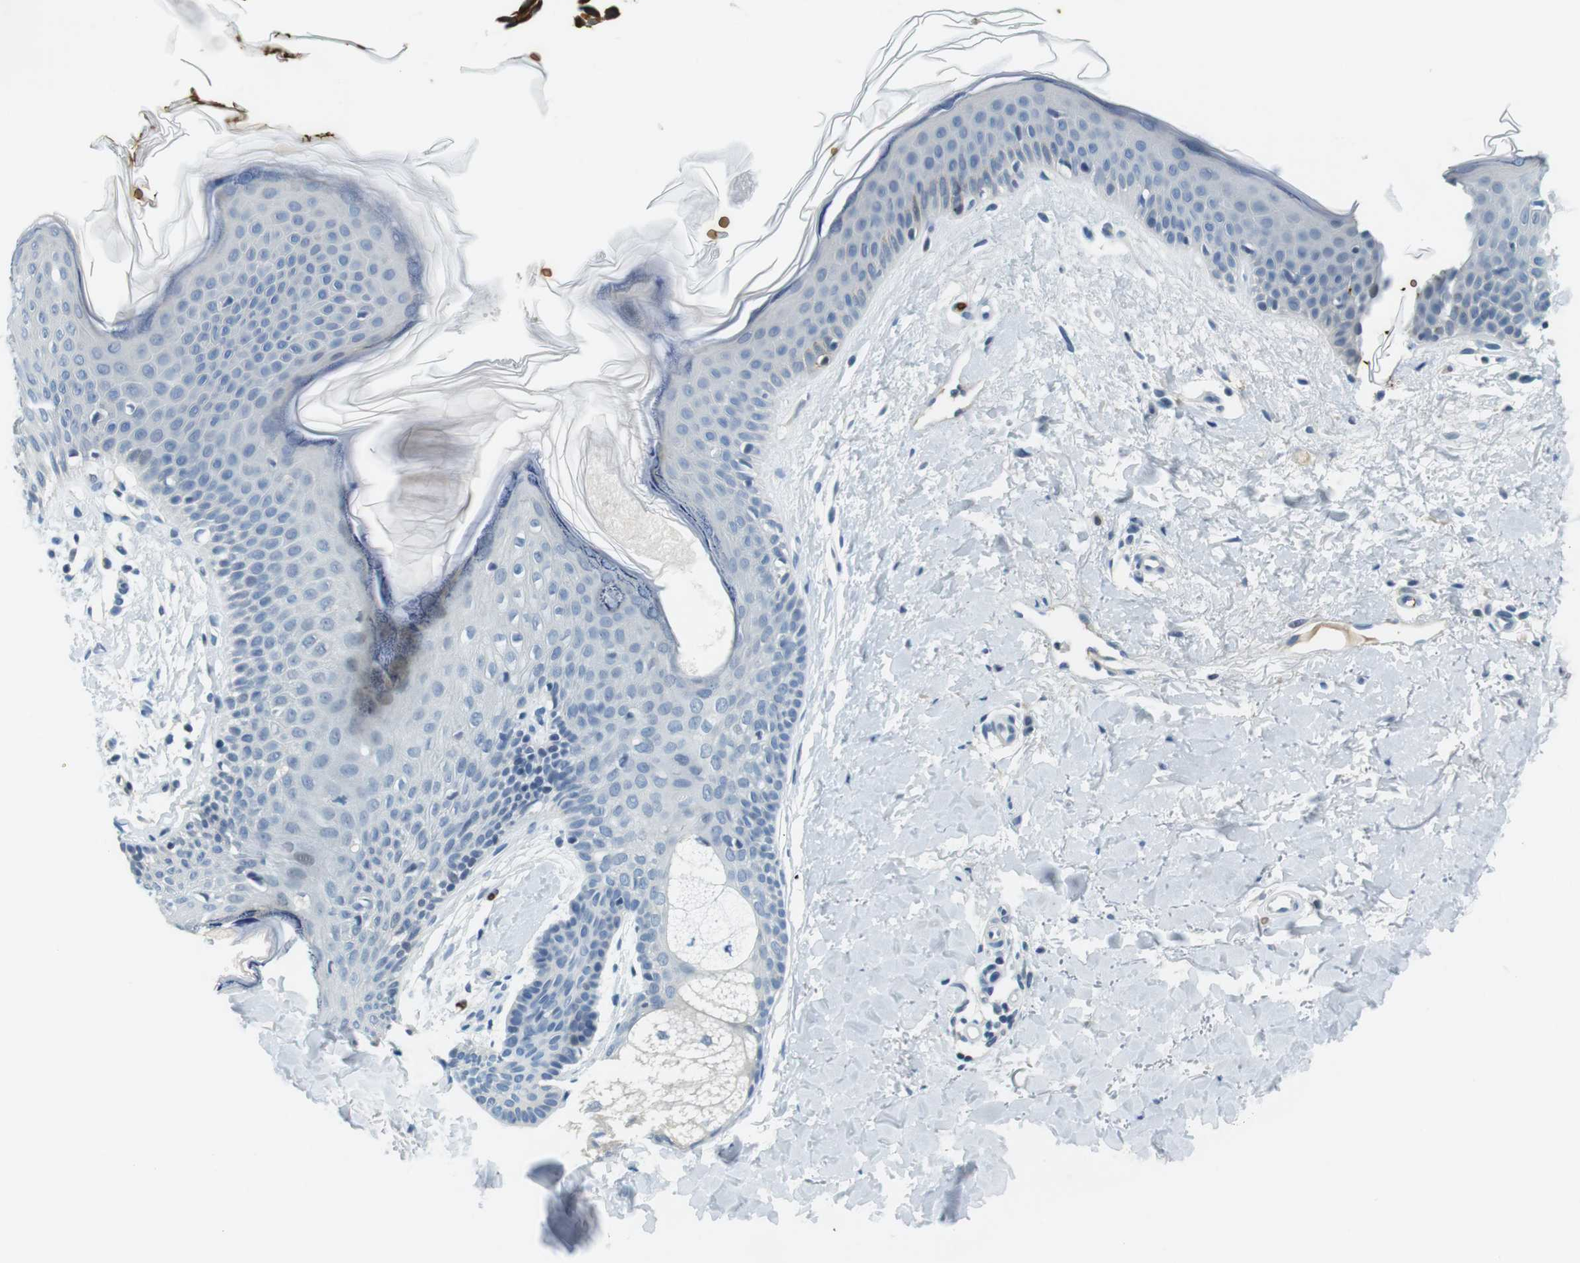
{"staining": {"intensity": "negative", "quantity": "none", "location": "none"}, "tissue": "skin", "cell_type": "Fibroblasts", "image_type": "normal", "snomed": [{"axis": "morphology", "description": "Normal tissue, NOS"}, {"axis": "topography", "description": "Skin"}], "caption": "The photomicrograph exhibits no staining of fibroblasts in normal skin.", "gene": "SLC4A1", "patient": {"sex": "female", "age": 56}}